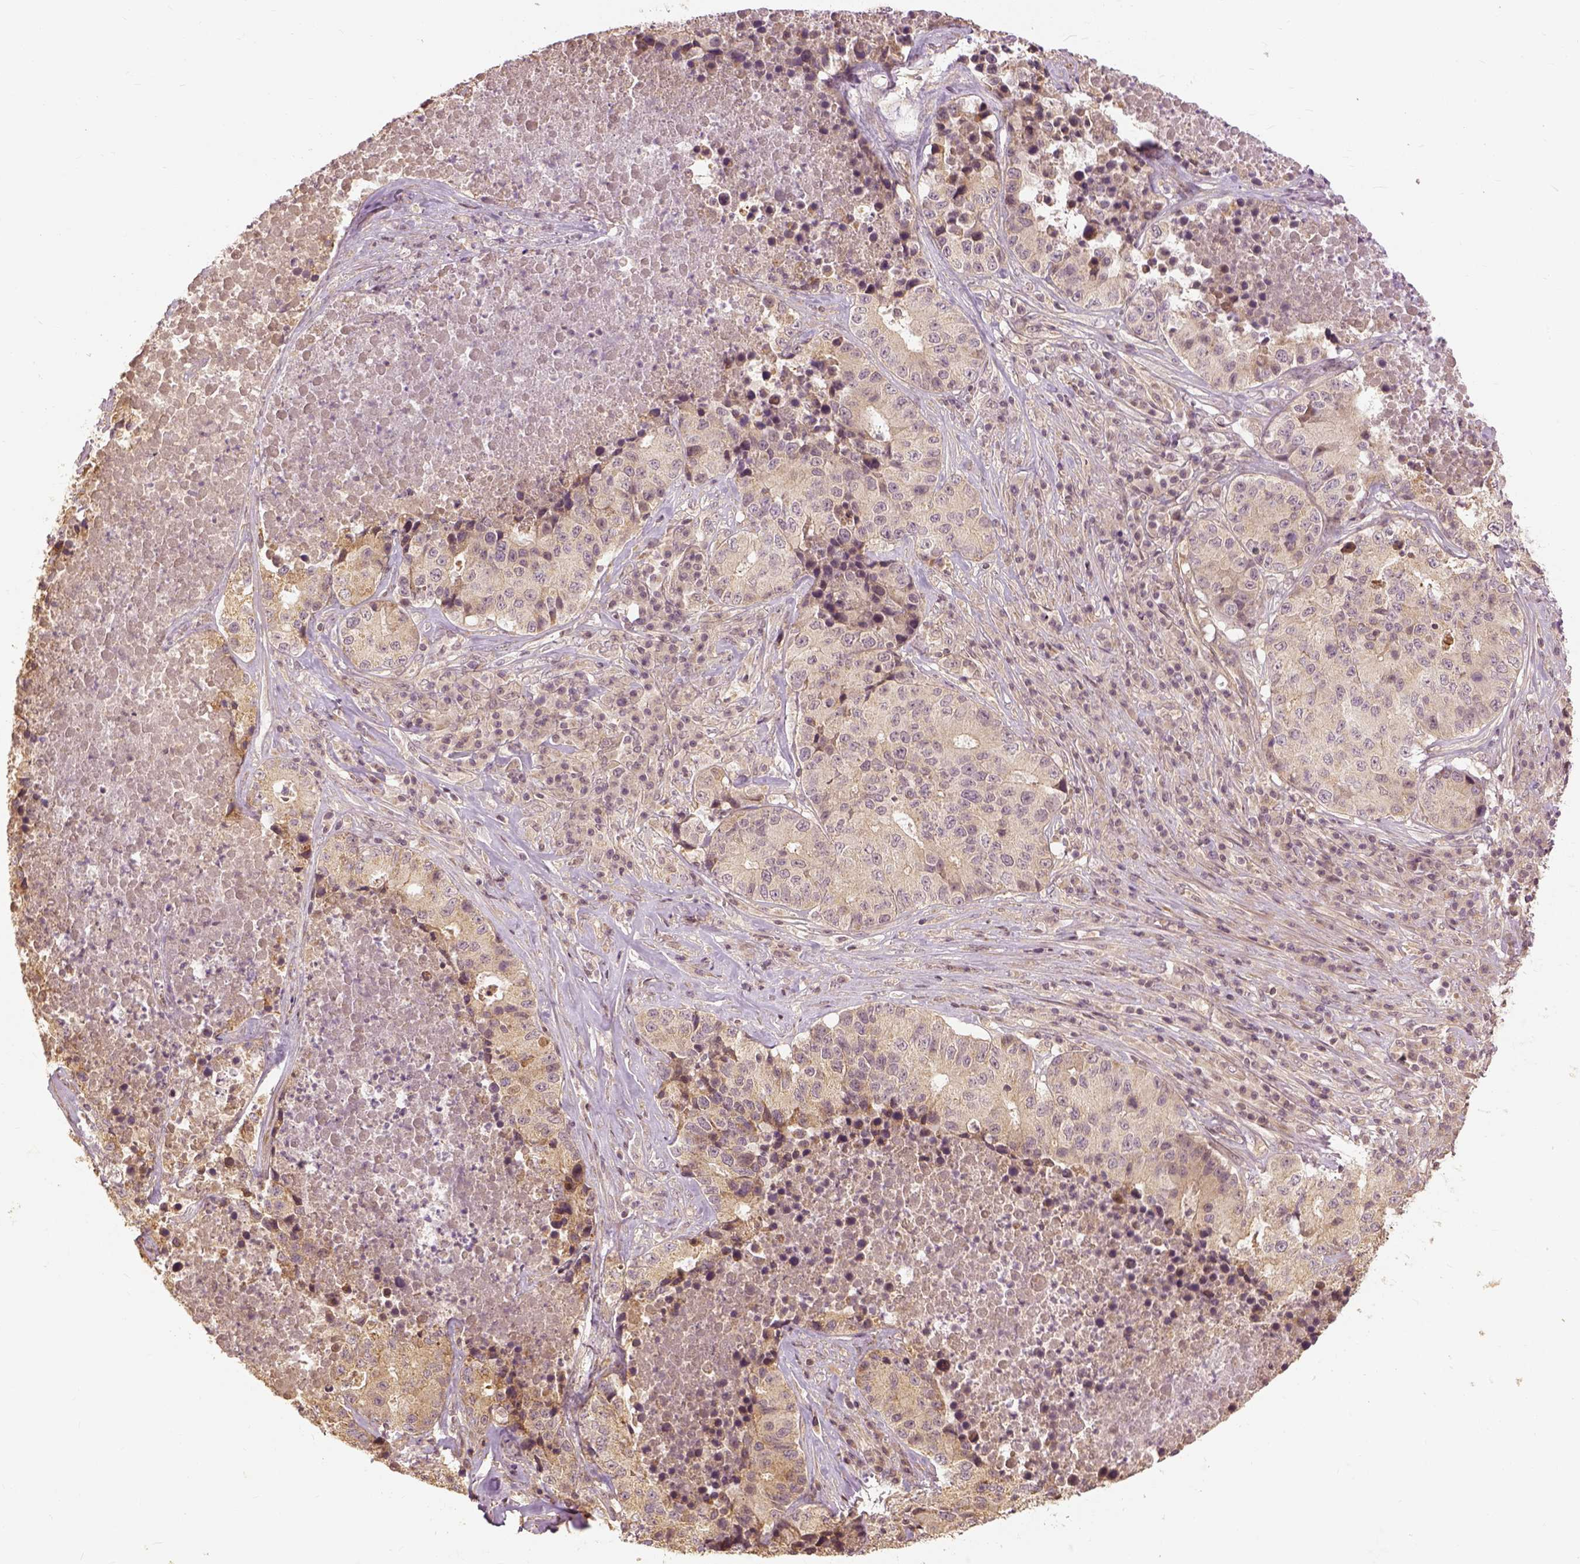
{"staining": {"intensity": "weak", "quantity": "25%-75%", "location": "cytoplasmic/membranous"}, "tissue": "stomach cancer", "cell_type": "Tumor cells", "image_type": "cancer", "snomed": [{"axis": "morphology", "description": "Adenocarcinoma, NOS"}, {"axis": "topography", "description": "Stomach"}], "caption": "Immunohistochemistry staining of adenocarcinoma (stomach), which displays low levels of weak cytoplasmic/membranous positivity in approximately 25%-75% of tumor cells indicating weak cytoplasmic/membranous protein expression. The staining was performed using DAB (3,3'-diaminobenzidine) (brown) for protein detection and nuclei were counterstained in hematoxylin (blue).", "gene": "VEGFA", "patient": {"sex": "male", "age": 71}}